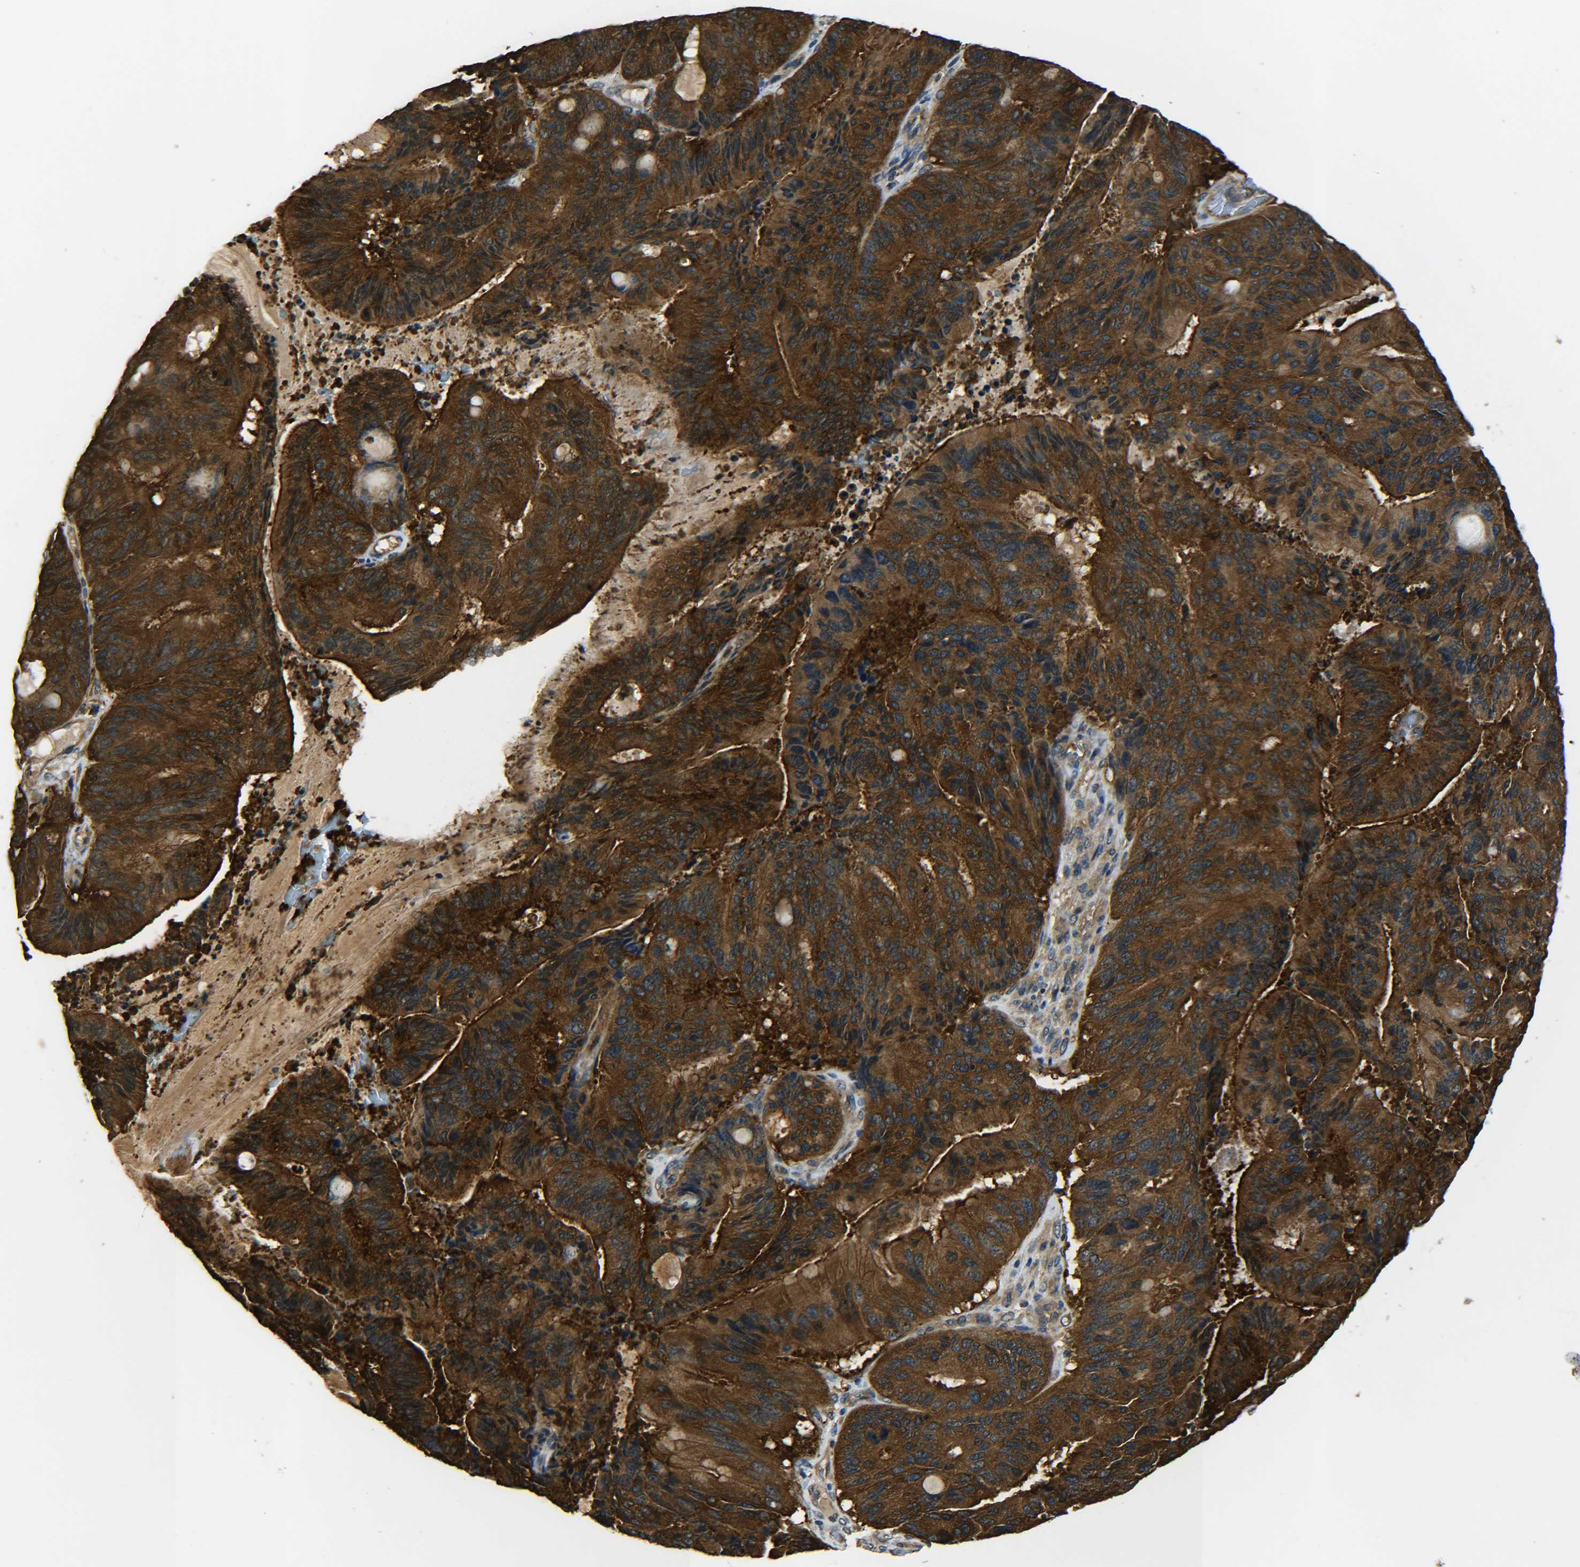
{"staining": {"intensity": "strong", "quantity": ">75%", "location": "cytoplasmic/membranous"}, "tissue": "liver cancer", "cell_type": "Tumor cells", "image_type": "cancer", "snomed": [{"axis": "morphology", "description": "Cholangiocarcinoma"}, {"axis": "topography", "description": "Liver"}], "caption": "Immunohistochemical staining of cholangiocarcinoma (liver) reveals high levels of strong cytoplasmic/membranous expression in approximately >75% of tumor cells.", "gene": "PREB", "patient": {"sex": "female", "age": 73}}